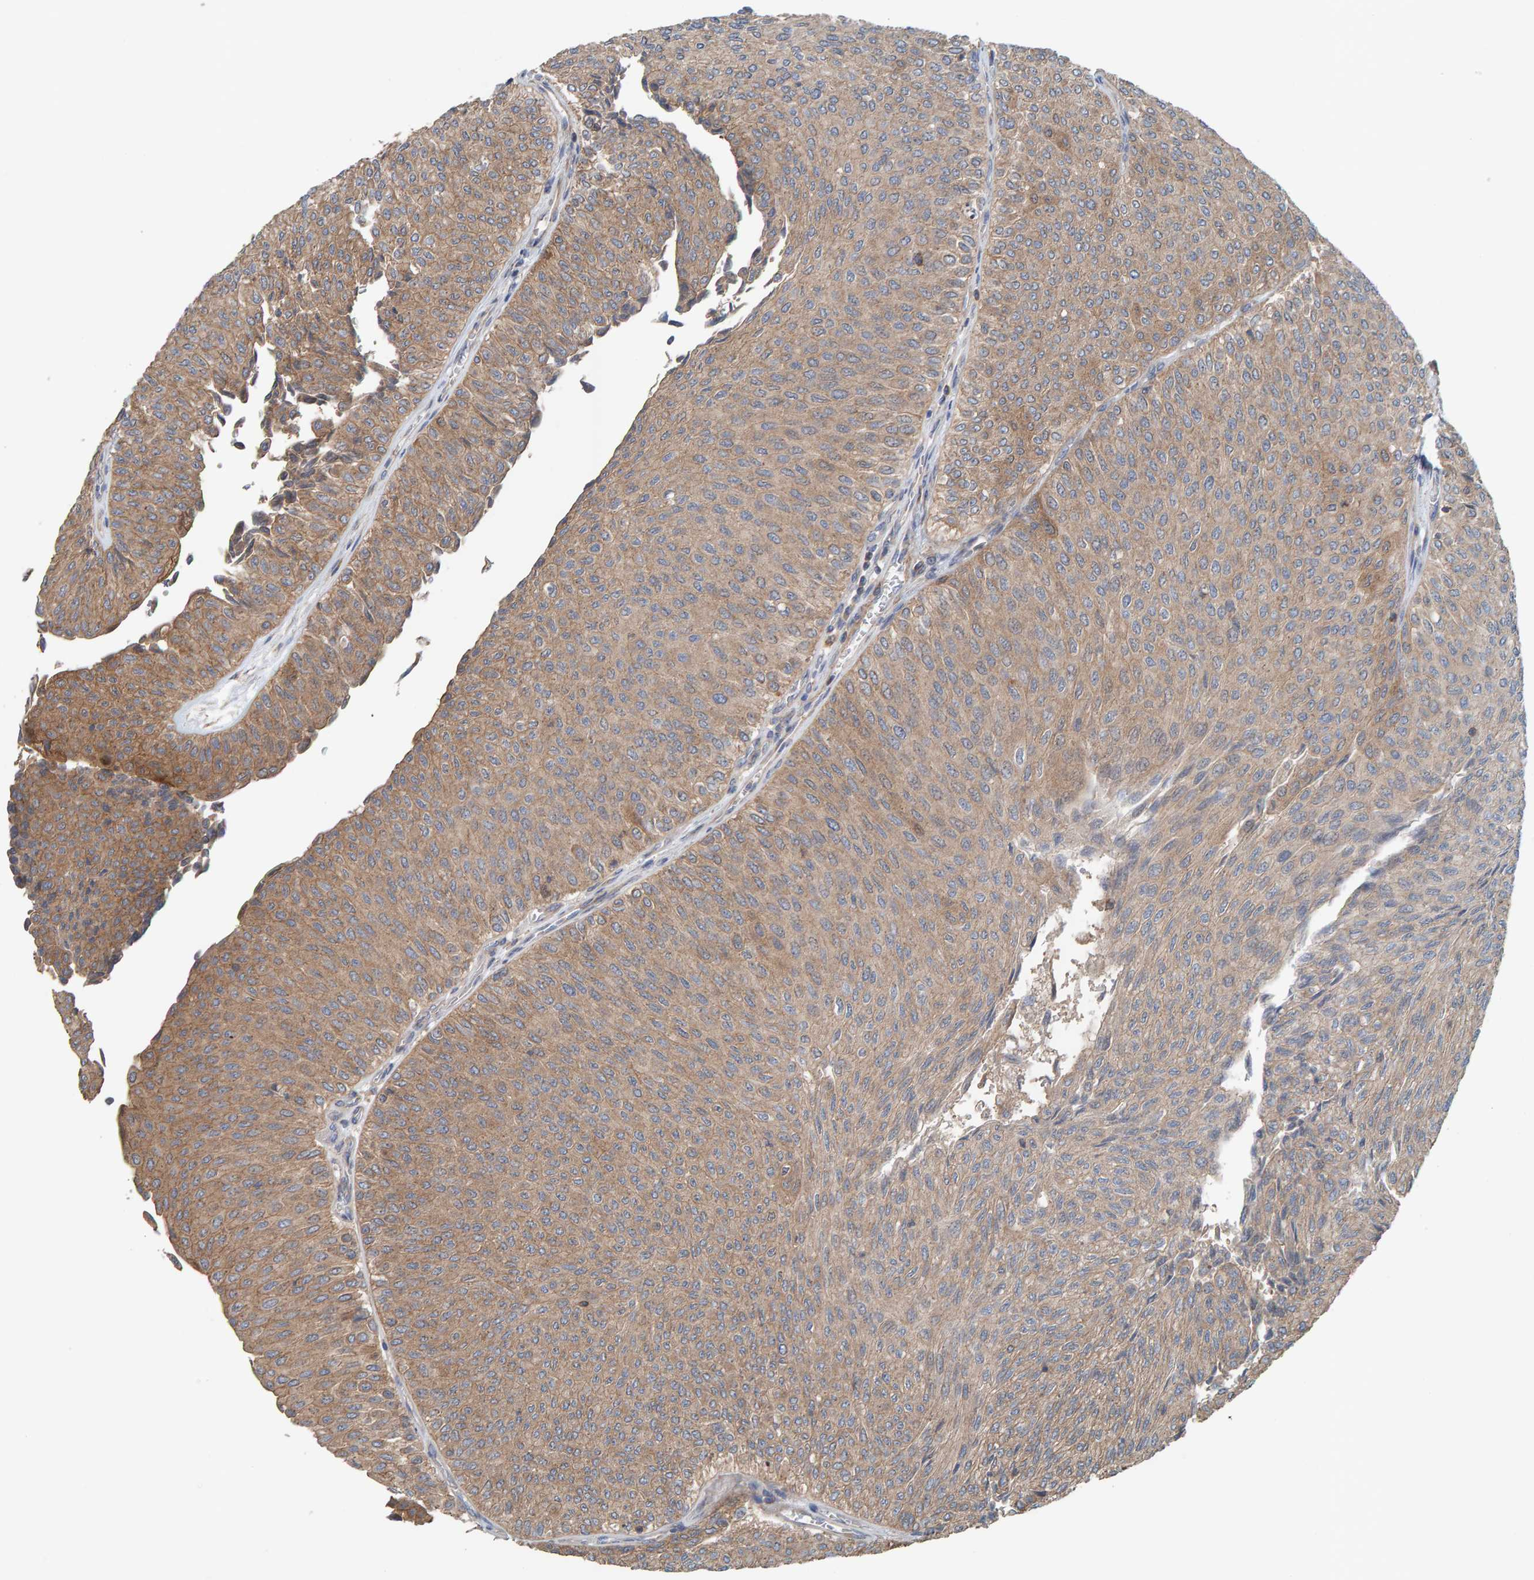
{"staining": {"intensity": "moderate", "quantity": ">75%", "location": "cytoplasmic/membranous"}, "tissue": "urothelial cancer", "cell_type": "Tumor cells", "image_type": "cancer", "snomed": [{"axis": "morphology", "description": "Urothelial carcinoma, Low grade"}, {"axis": "topography", "description": "Urinary bladder"}], "caption": "This is a photomicrograph of IHC staining of low-grade urothelial carcinoma, which shows moderate expression in the cytoplasmic/membranous of tumor cells.", "gene": "UBAP1", "patient": {"sex": "male", "age": 78}}